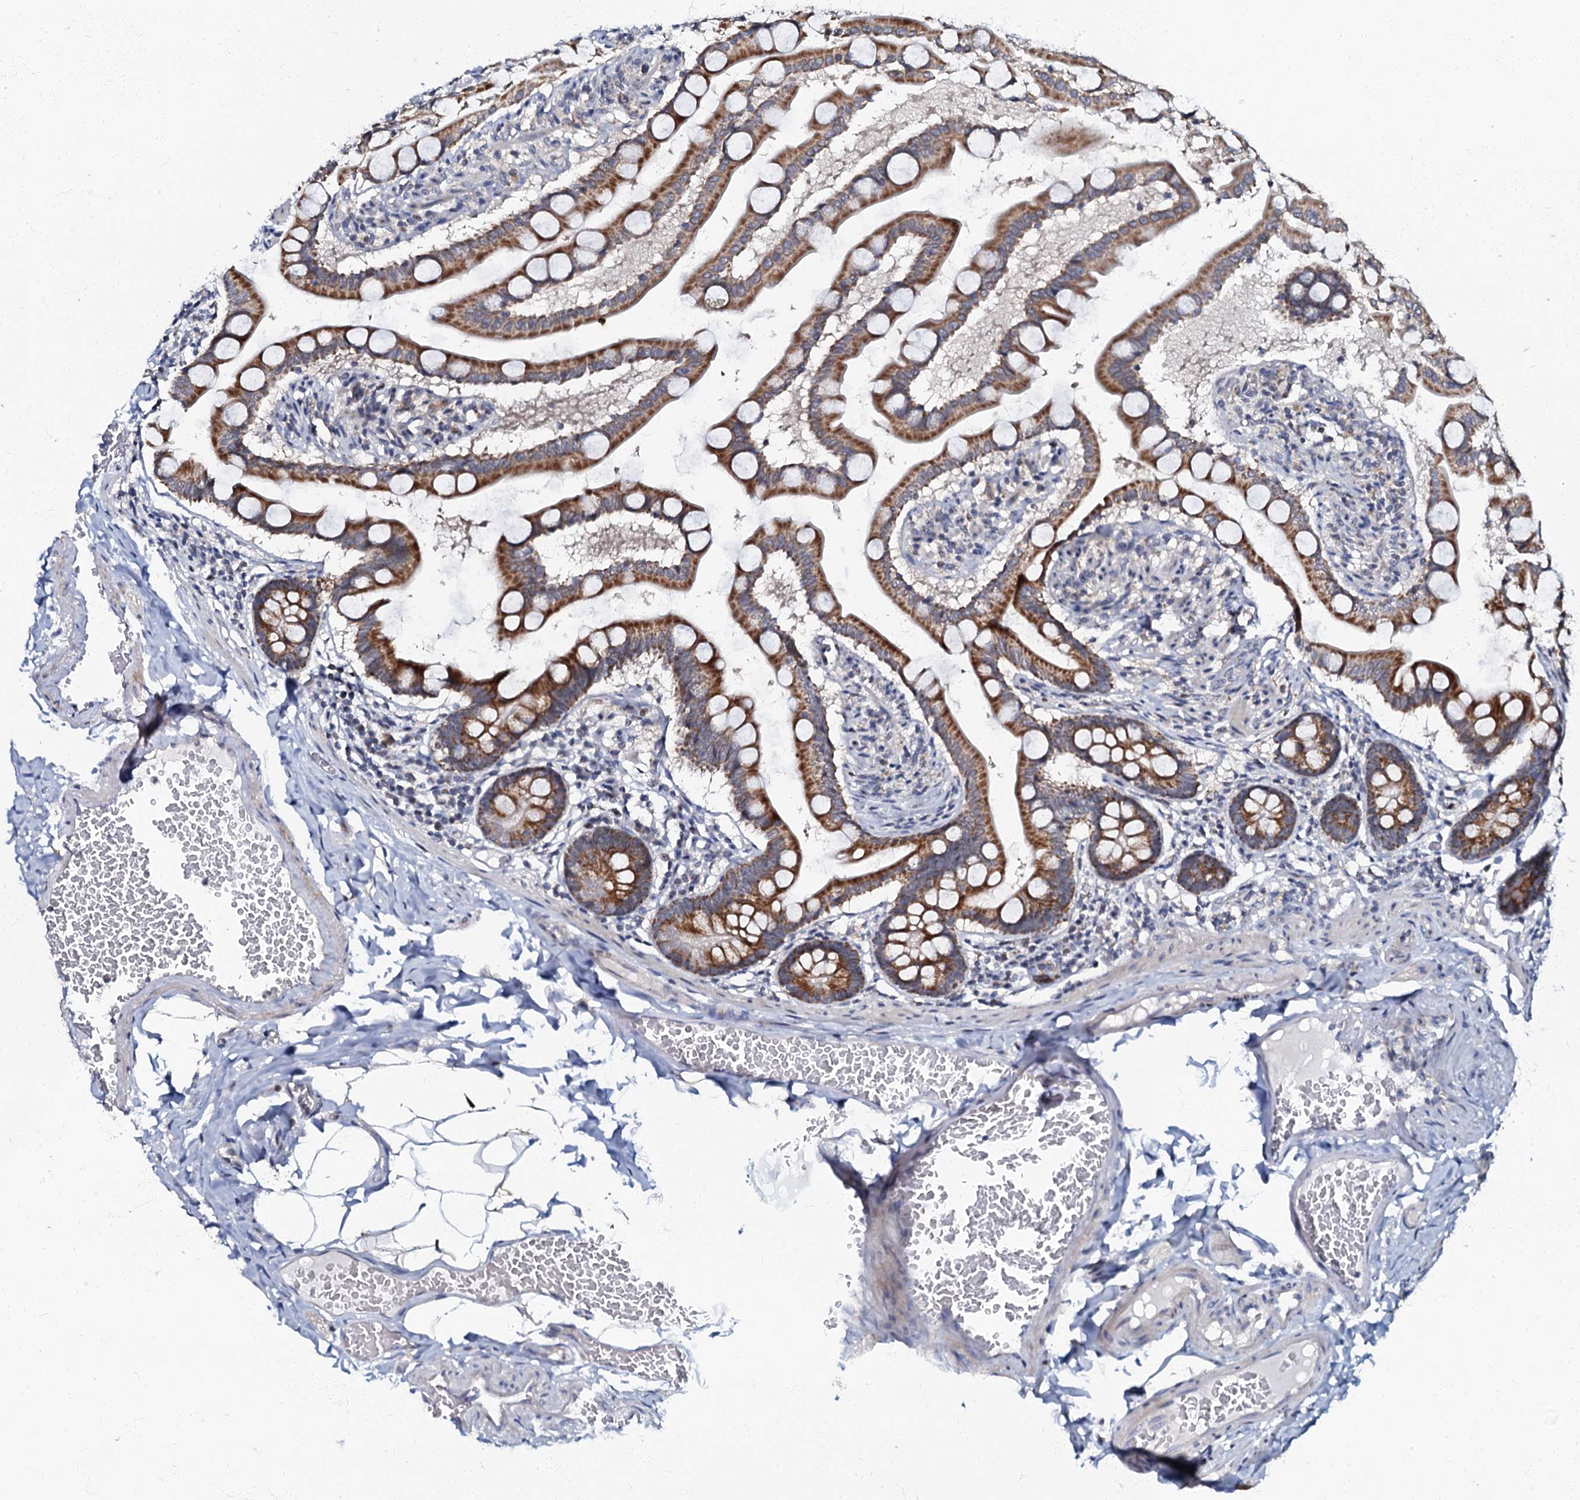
{"staining": {"intensity": "strong", "quantity": ">75%", "location": "cytoplasmic/membranous"}, "tissue": "small intestine", "cell_type": "Glandular cells", "image_type": "normal", "snomed": [{"axis": "morphology", "description": "Normal tissue, NOS"}, {"axis": "topography", "description": "Small intestine"}], "caption": "Small intestine stained with DAB immunohistochemistry shows high levels of strong cytoplasmic/membranous expression in approximately >75% of glandular cells.", "gene": "MRPL51", "patient": {"sex": "male", "age": 41}}